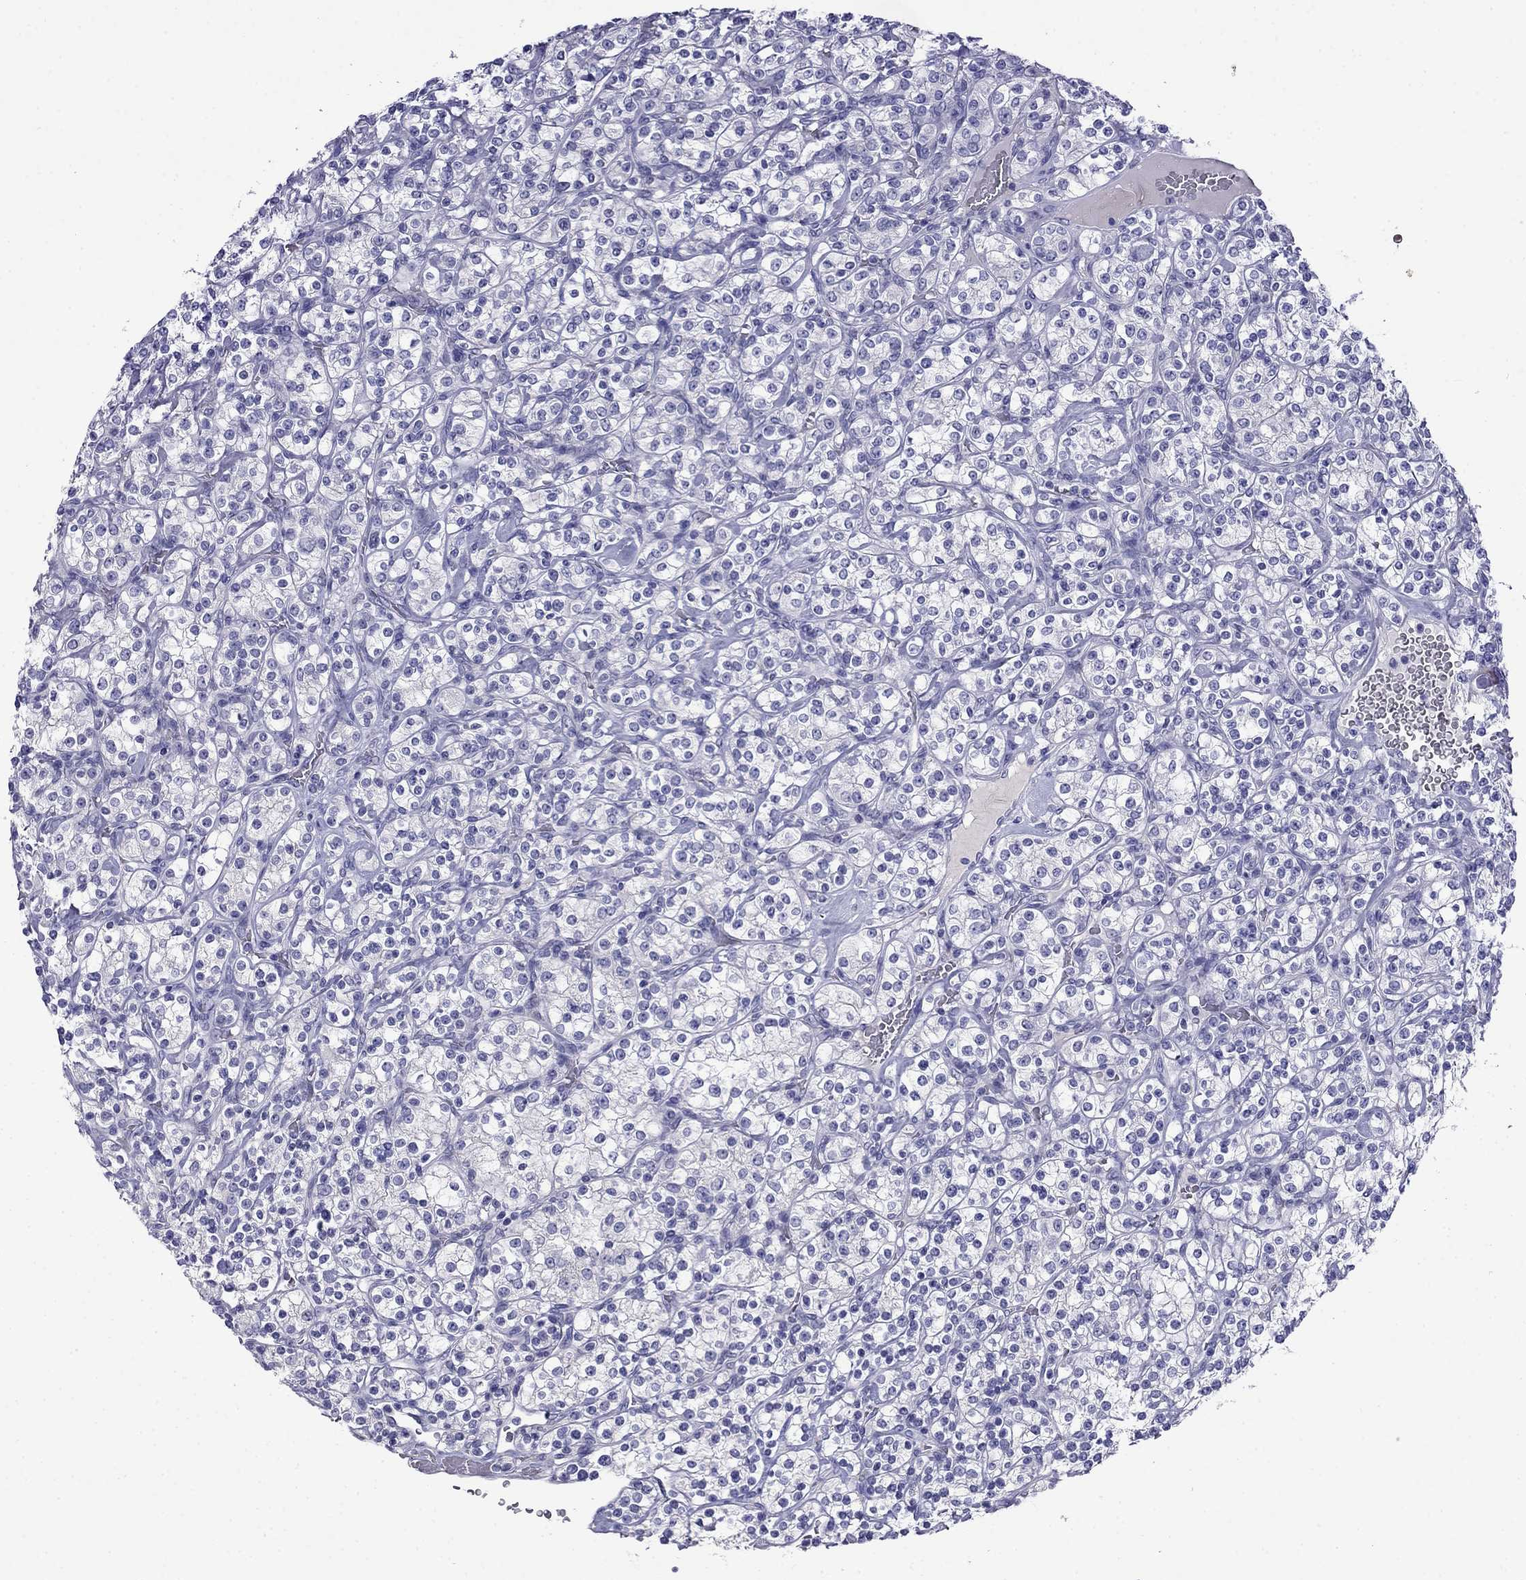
{"staining": {"intensity": "negative", "quantity": "none", "location": "none"}, "tissue": "renal cancer", "cell_type": "Tumor cells", "image_type": "cancer", "snomed": [{"axis": "morphology", "description": "Adenocarcinoma, NOS"}, {"axis": "topography", "description": "Kidney"}], "caption": "There is no significant expression in tumor cells of renal cancer (adenocarcinoma).", "gene": "MYO15A", "patient": {"sex": "male", "age": 77}}